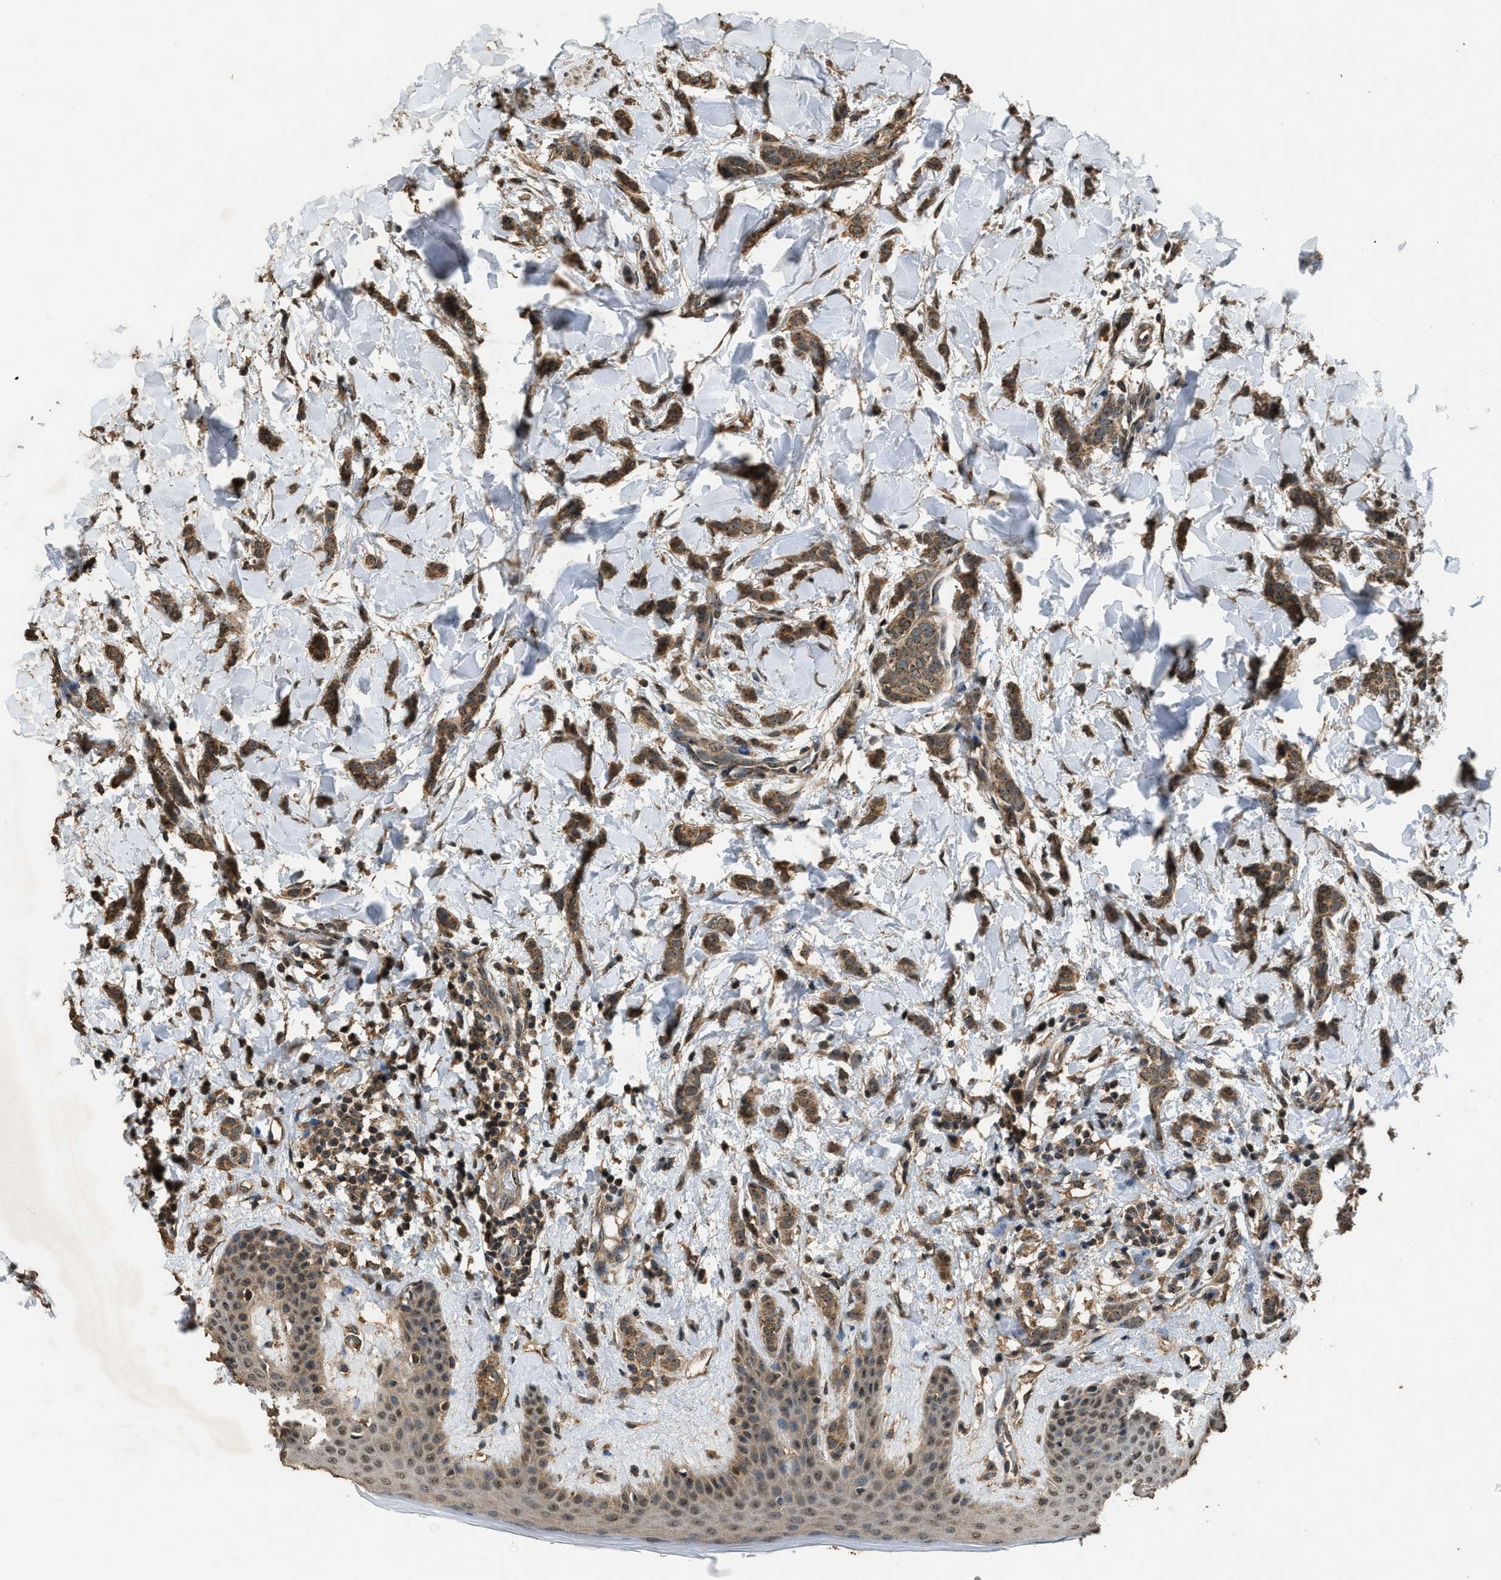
{"staining": {"intensity": "moderate", "quantity": ">75%", "location": "cytoplasmic/membranous,nuclear"}, "tissue": "breast cancer", "cell_type": "Tumor cells", "image_type": "cancer", "snomed": [{"axis": "morphology", "description": "Lobular carcinoma"}, {"axis": "topography", "description": "Skin"}, {"axis": "topography", "description": "Breast"}], "caption": "The photomicrograph reveals a brown stain indicating the presence of a protein in the cytoplasmic/membranous and nuclear of tumor cells in breast cancer.", "gene": "DENND6B", "patient": {"sex": "female", "age": 46}}